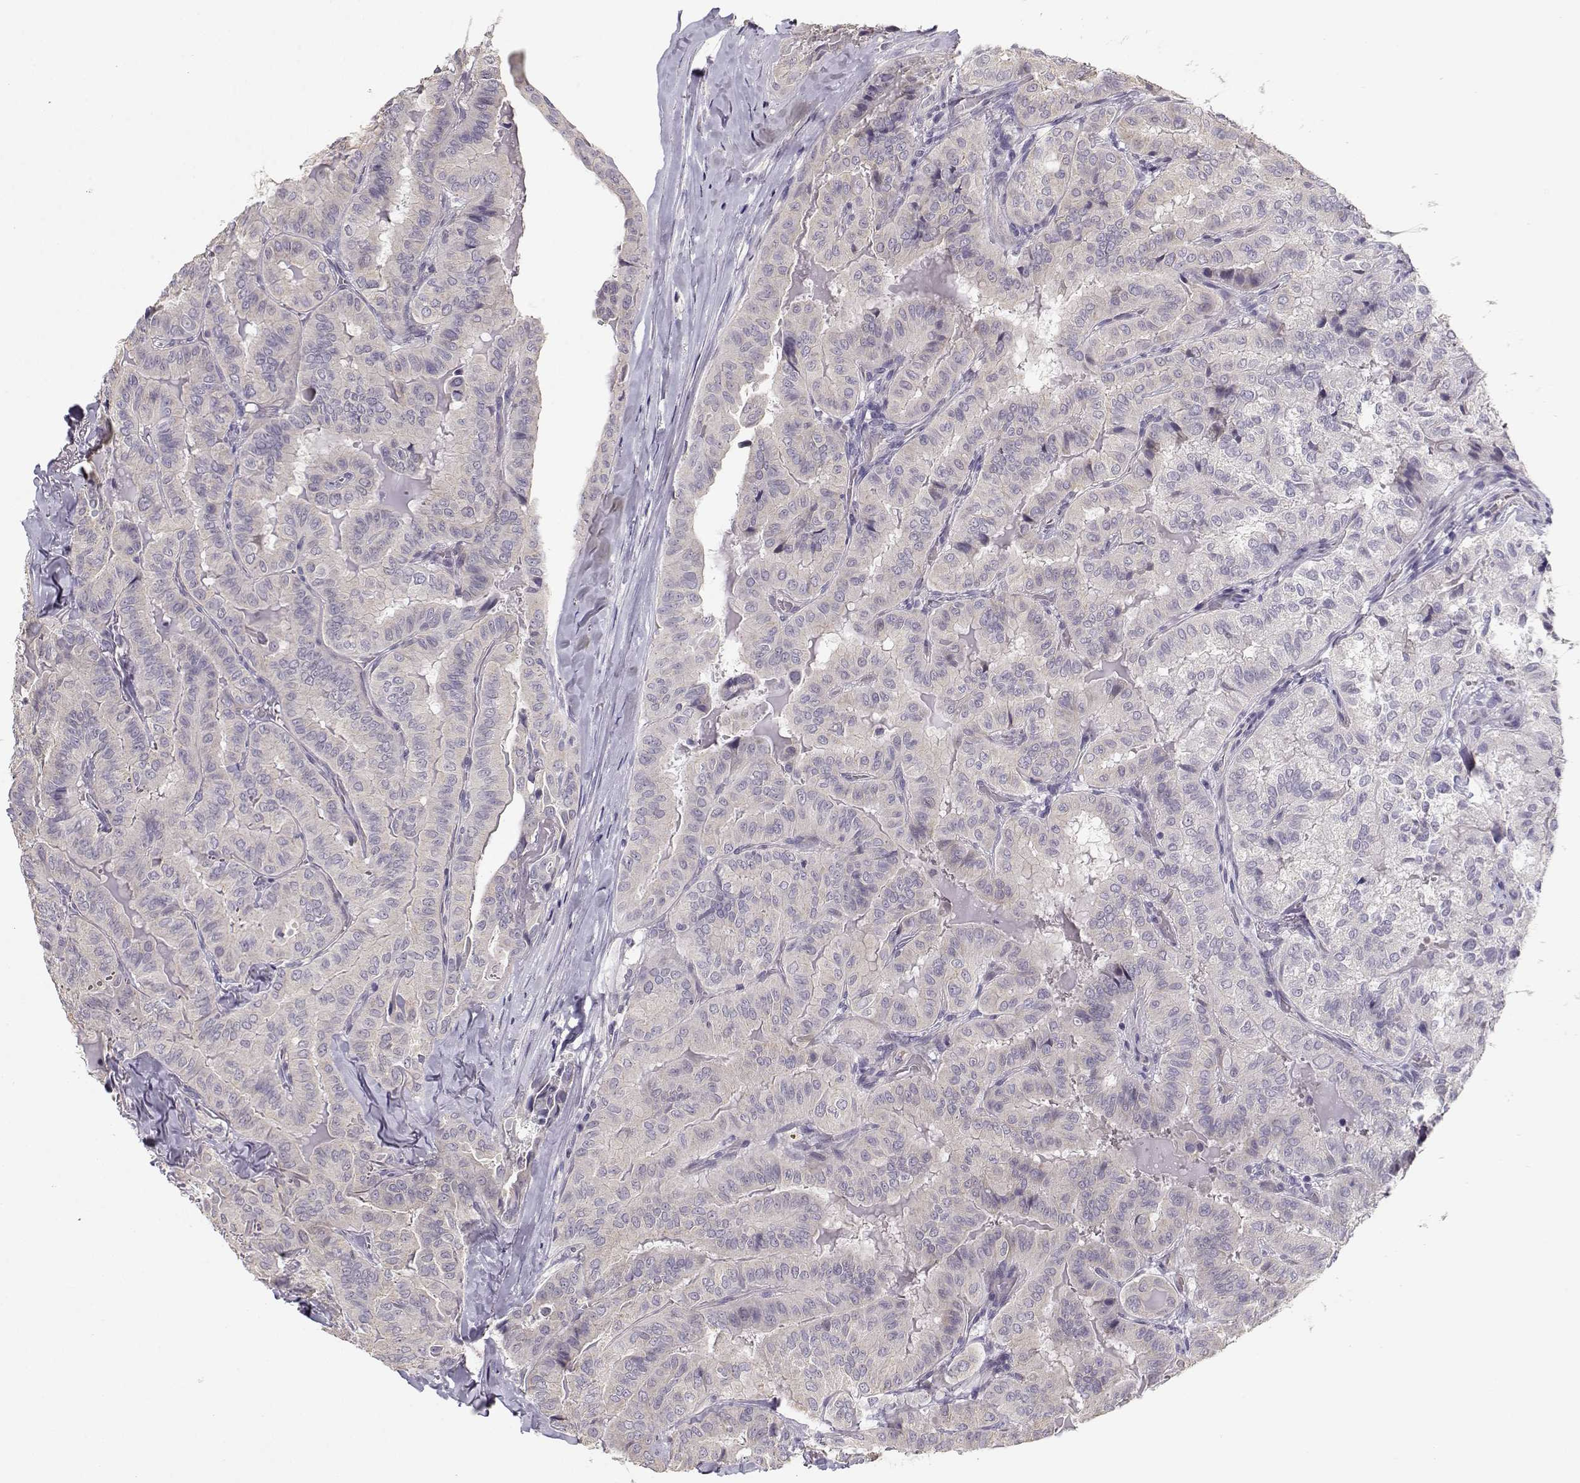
{"staining": {"intensity": "negative", "quantity": "none", "location": "none"}, "tissue": "thyroid cancer", "cell_type": "Tumor cells", "image_type": "cancer", "snomed": [{"axis": "morphology", "description": "Papillary adenocarcinoma, NOS"}, {"axis": "topography", "description": "Thyroid gland"}], "caption": "Tumor cells show no significant expression in thyroid cancer (papillary adenocarcinoma). (Brightfield microscopy of DAB (3,3'-diaminobenzidine) immunohistochemistry (IHC) at high magnification).", "gene": "TMEM145", "patient": {"sex": "female", "age": 68}}